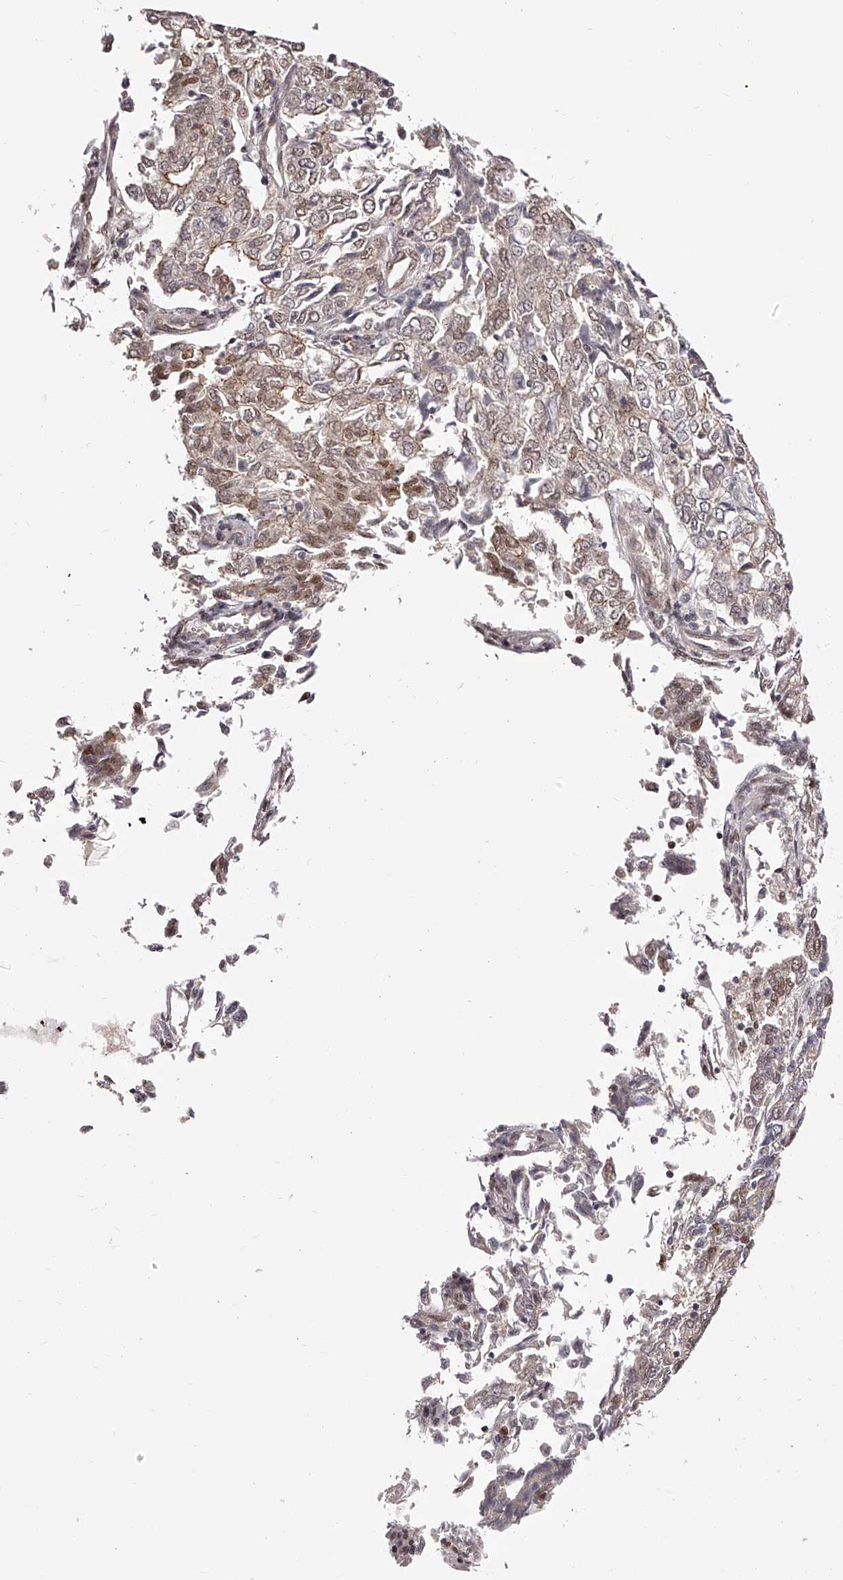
{"staining": {"intensity": "moderate", "quantity": "25%-75%", "location": "cytoplasmic/membranous,nuclear"}, "tissue": "endometrial cancer", "cell_type": "Tumor cells", "image_type": "cancer", "snomed": [{"axis": "morphology", "description": "Adenocarcinoma, NOS"}, {"axis": "topography", "description": "Endometrium"}], "caption": "Moderate cytoplasmic/membranous and nuclear expression for a protein is seen in approximately 25%-75% of tumor cells of adenocarcinoma (endometrial) using immunohistochemistry (IHC).", "gene": "USF3", "patient": {"sex": "female", "age": 80}}